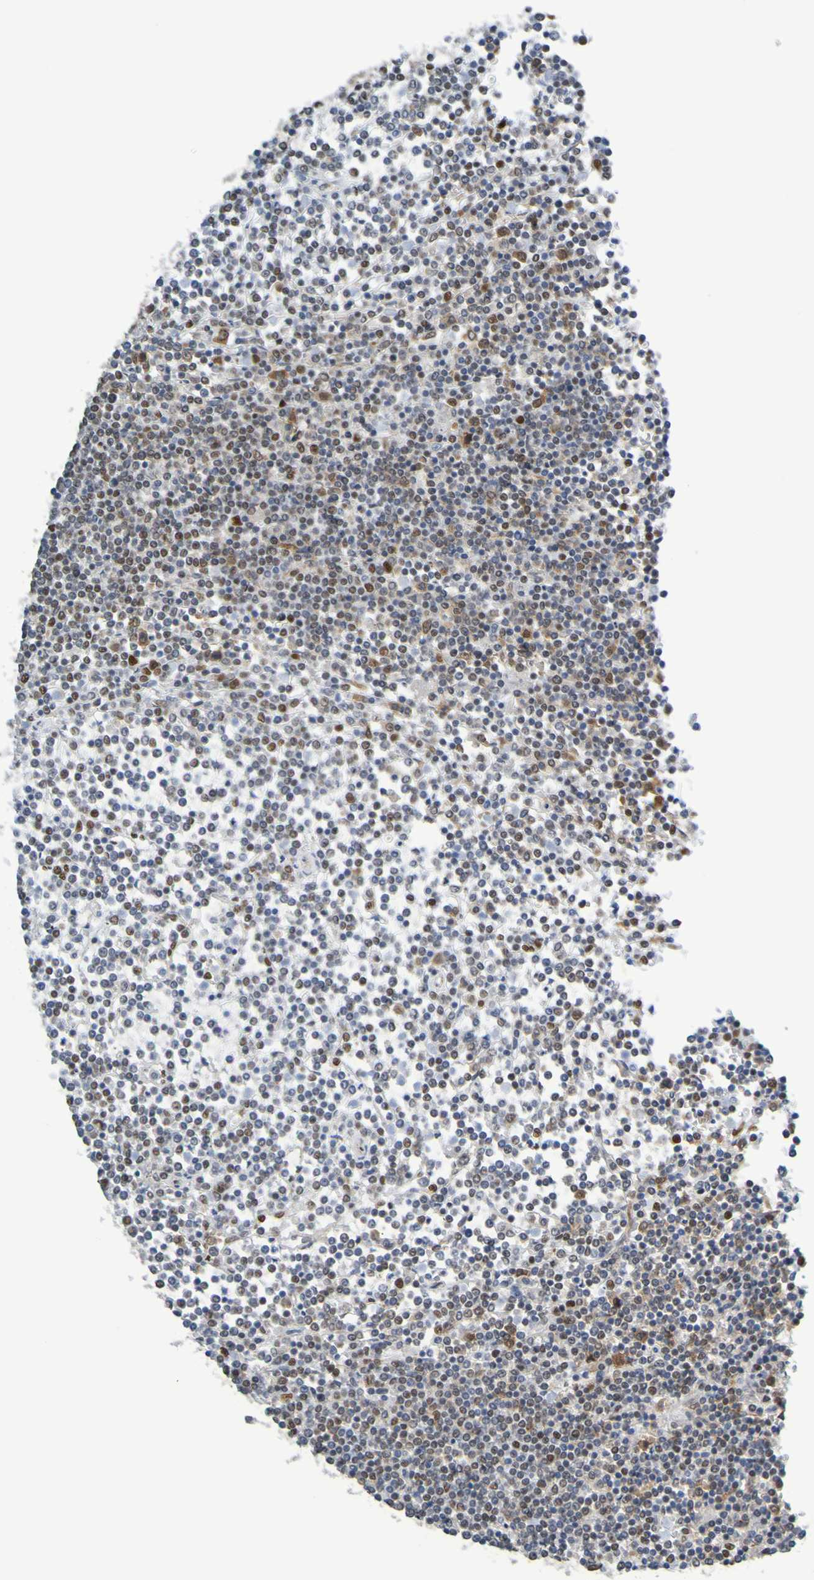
{"staining": {"intensity": "strong", "quantity": "25%-75%", "location": "nuclear"}, "tissue": "lymphoma", "cell_type": "Tumor cells", "image_type": "cancer", "snomed": [{"axis": "morphology", "description": "Malignant lymphoma, non-Hodgkin's type, Low grade"}, {"axis": "topography", "description": "Spleen"}], "caption": "Lymphoma stained for a protein displays strong nuclear positivity in tumor cells. (Brightfield microscopy of DAB IHC at high magnification).", "gene": "HDAC2", "patient": {"sex": "female", "age": 19}}